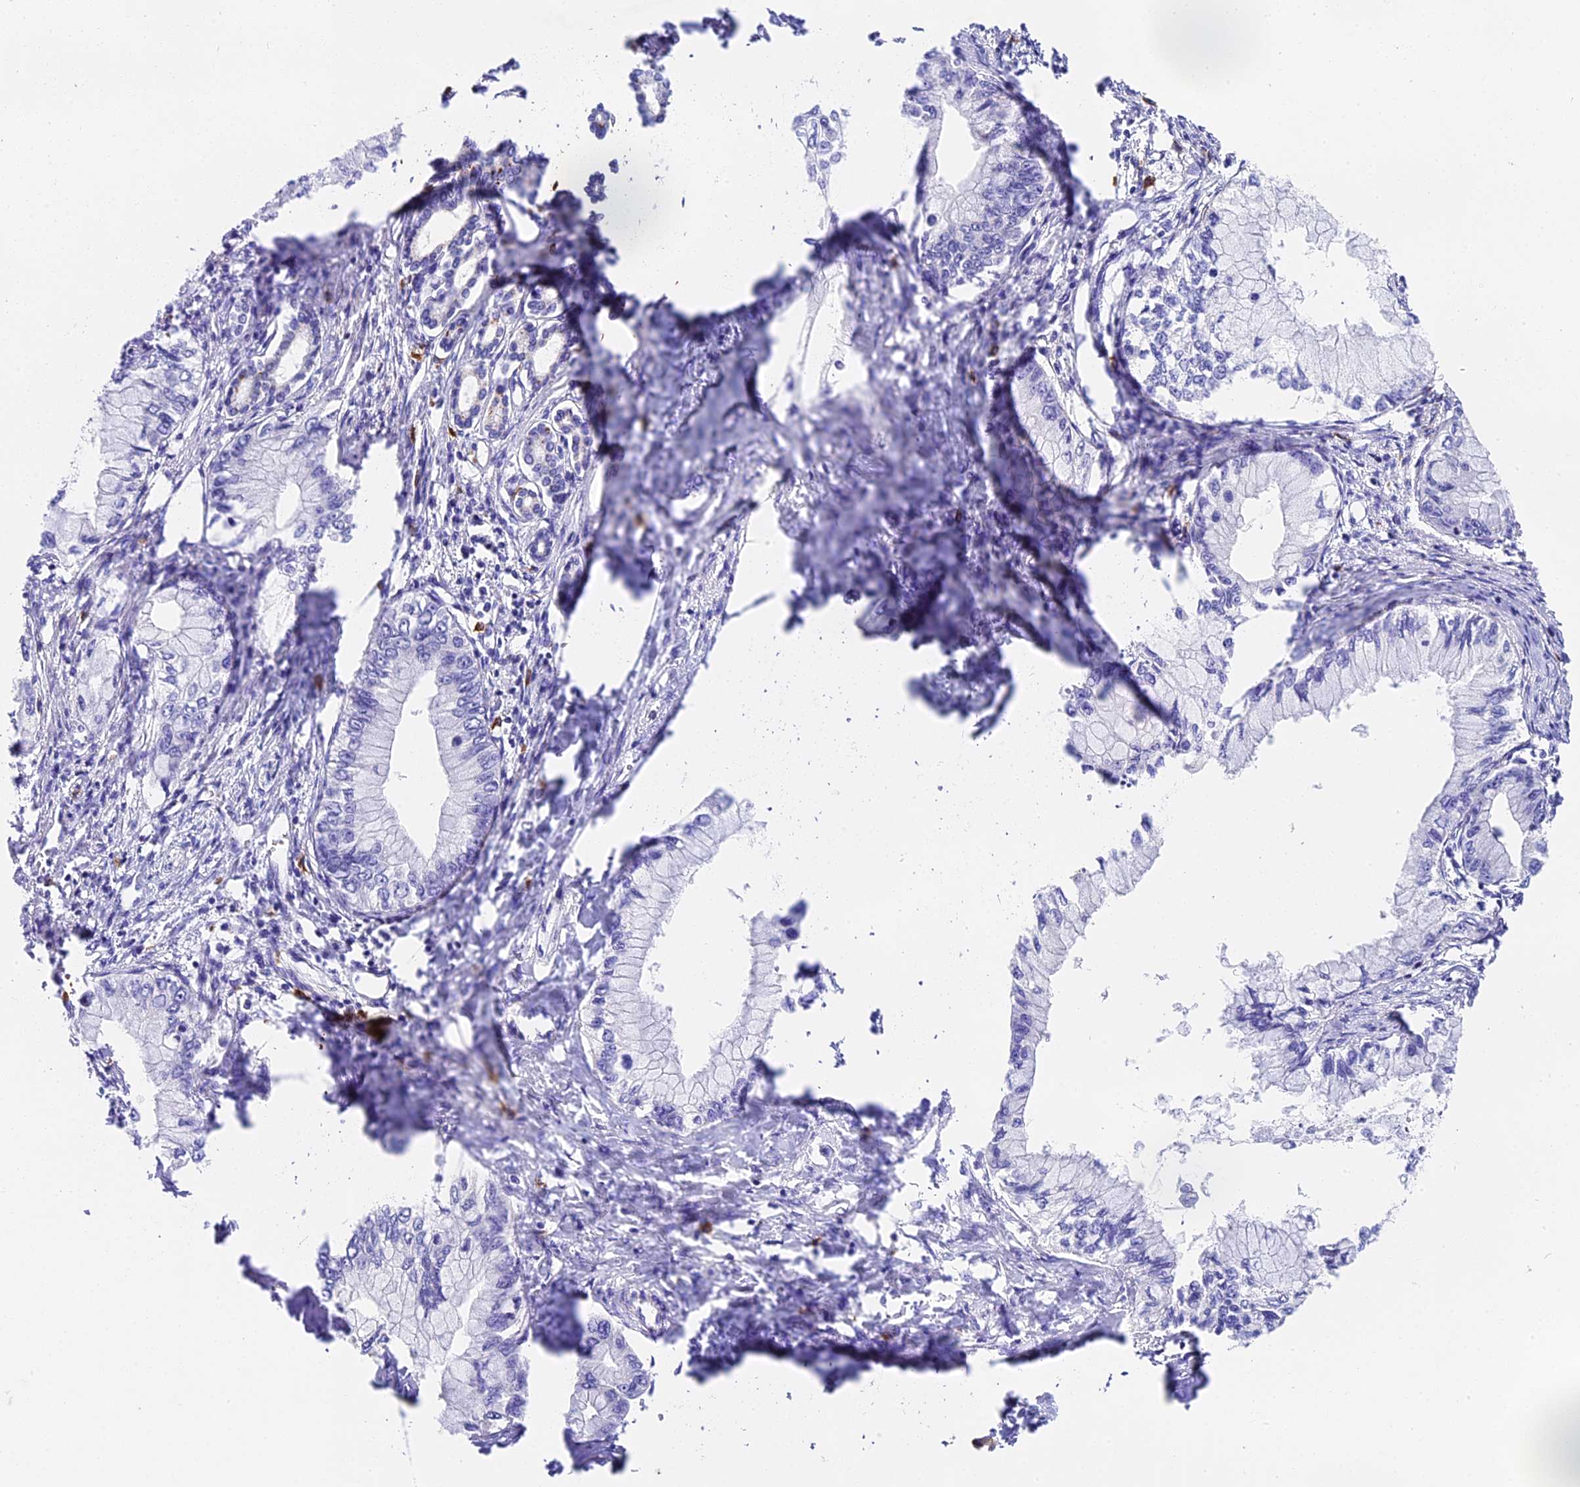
{"staining": {"intensity": "negative", "quantity": "none", "location": "none"}, "tissue": "pancreatic cancer", "cell_type": "Tumor cells", "image_type": "cancer", "snomed": [{"axis": "morphology", "description": "Adenocarcinoma, NOS"}, {"axis": "topography", "description": "Pancreas"}], "caption": "Pancreatic cancer (adenocarcinoma) stained for a protein using immunohistochemistry displays no staining tumor cells.", "gene": "LYPD6", "patient": {"sex": "male", "age": 48}}